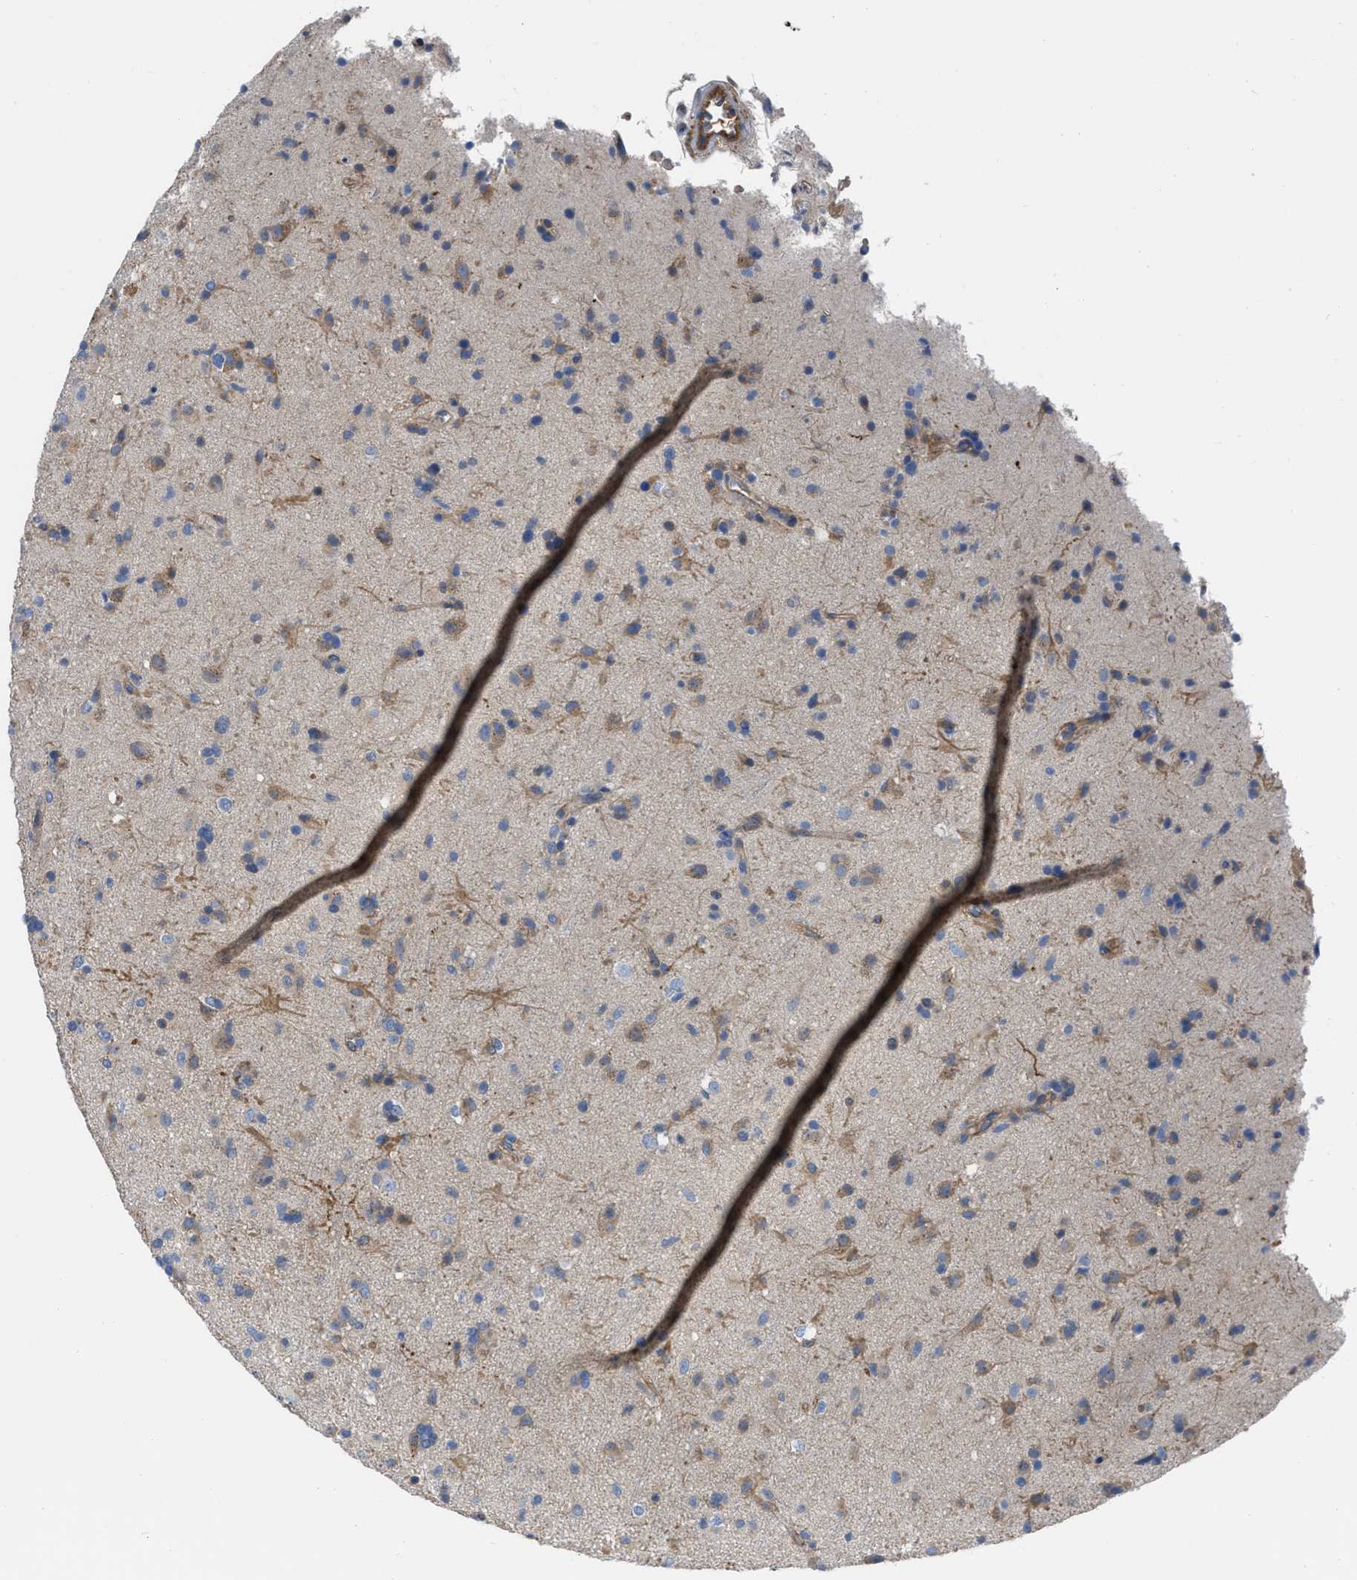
{"staining": {"intensity": "weak", "quantity": ">75%", "location": "cytoplasmic/membranous"}, "tissue": "glioma", "cell_type": "Tumor cells", "image_type": "cancer", "snomed": [{"axis": "morphology", "description": "Glioma, malignant, Low grade"}, {"axis": "topography", "description": "Brain"}], "caption": "Brown immunohistochemical staining in human malignant glioma (low-grade) exhibits weak cytoplasmic/membranous positivity in approximately >75% of tumor cells.", "gene": "TRIOBP", "patient": {"sex": "male", "age": 65}}